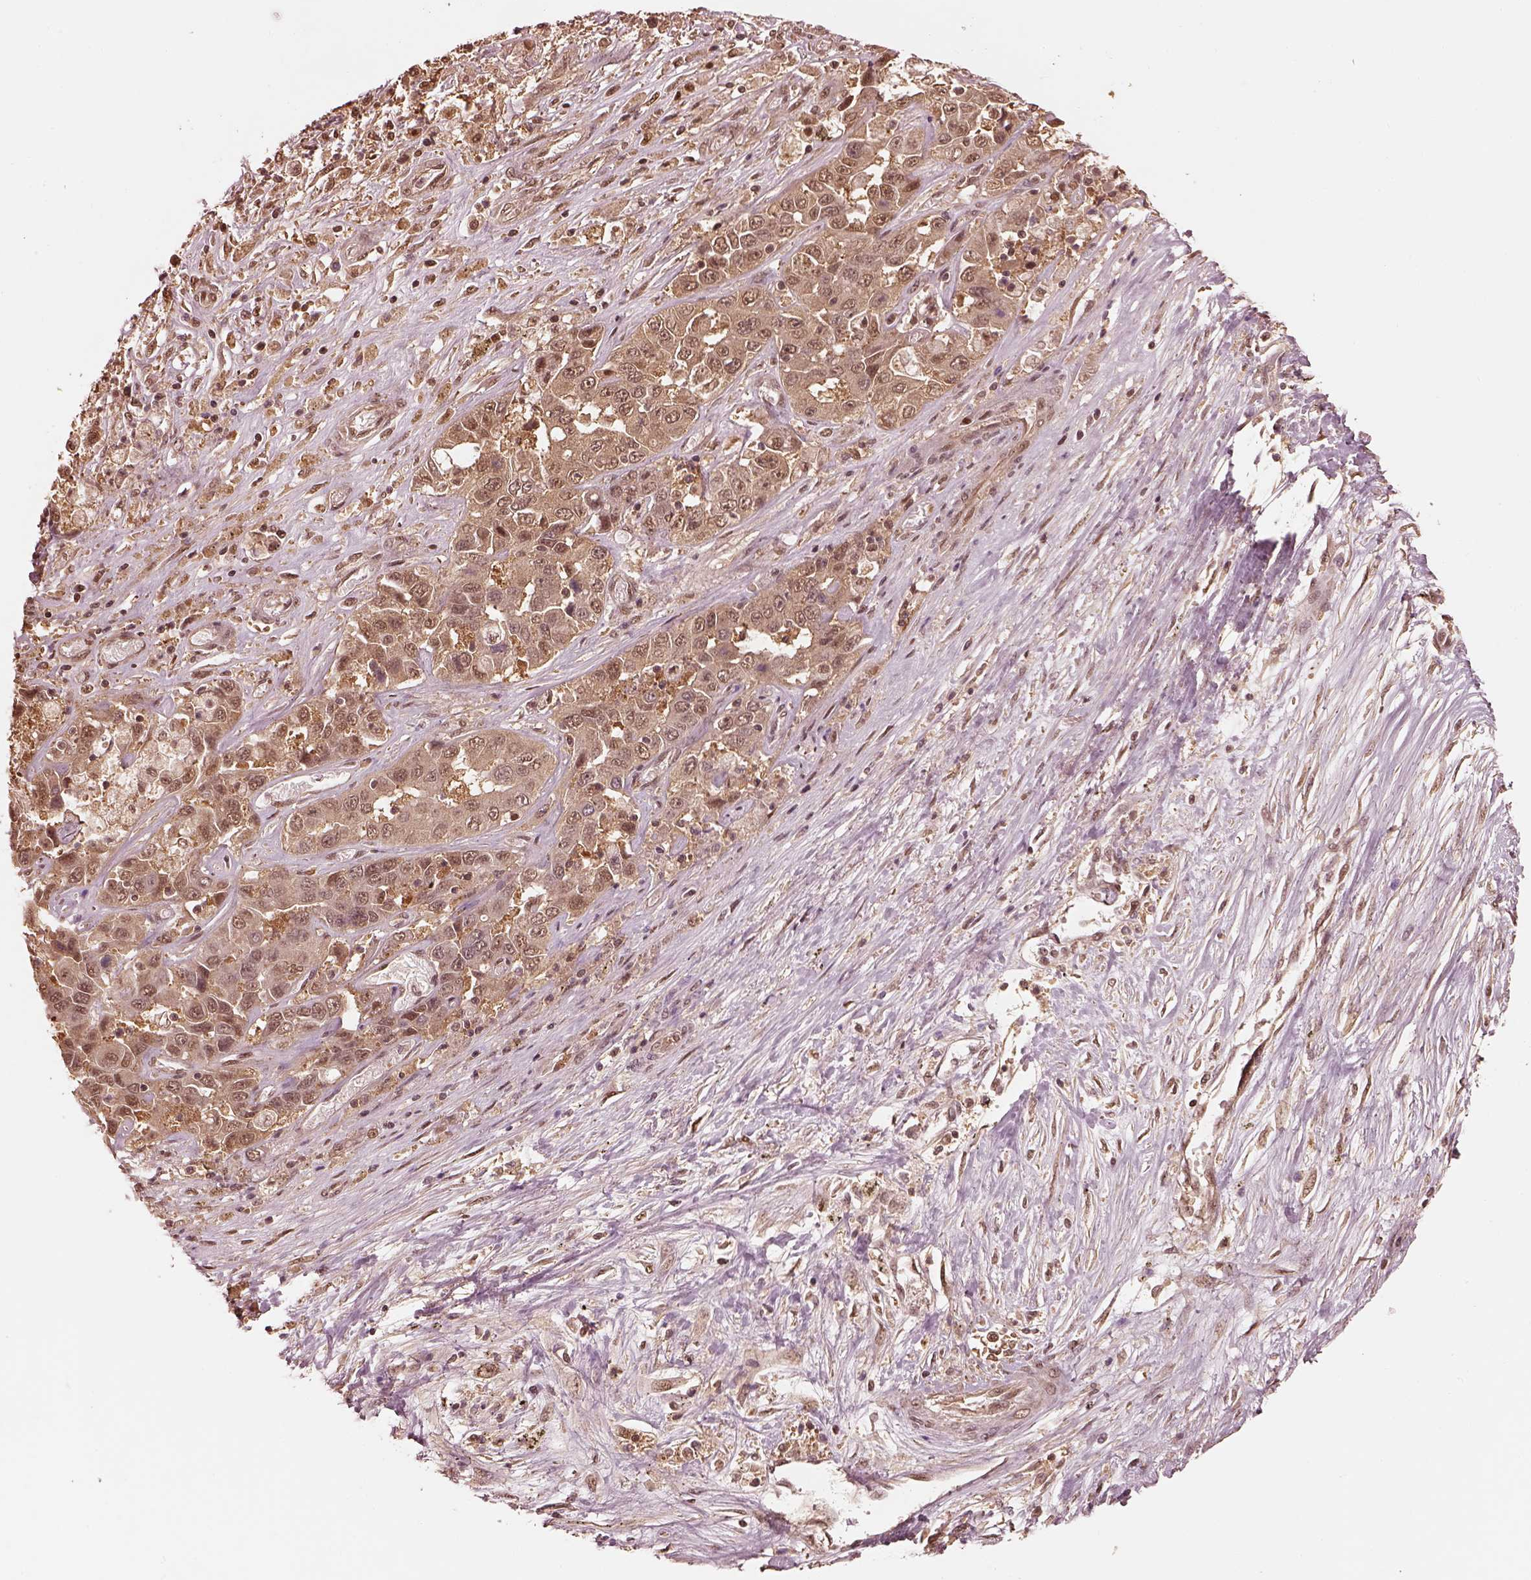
{"staining": {"intensity": "weak", "quantity": "25%-75%", "location": "cytoplasmic/membranous,nuclear"}, "tissue": "liver cancer", "cell_type": "Tumor cells", "image_type": "cancer", "snomed": [{"axis": "morphology", "description": "Cholangiocarcinoma"}, {"axis": "topography", "description": "Liver"}], "caption": "Liver cancer (cholangiocarcinoma) tissue shows weak cytoplasmic/membranous and nuclear positivity in about 25%-75% of tumor cells, visualized by immunohistochemistry.", "gene": "PSMC5", "patient": {"sex": "female", "age": 52}}